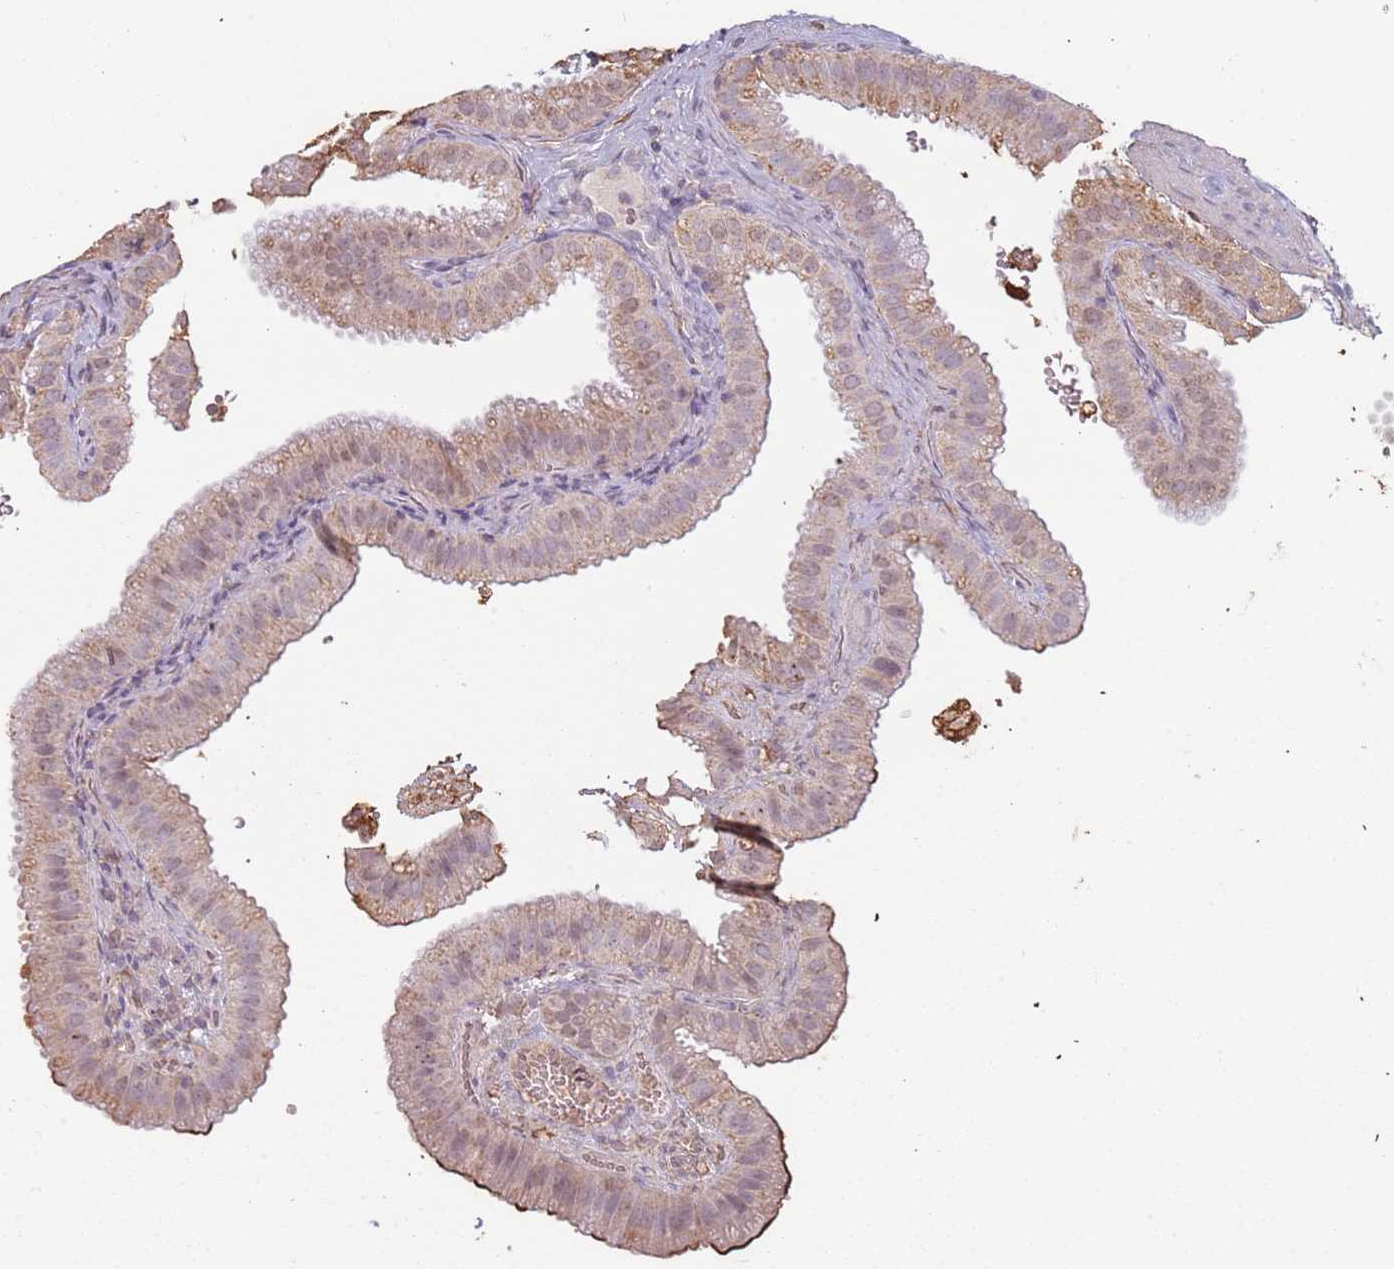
{"staining": {"intensity": "moderate", "quantity": "25%-75%", "location": "cytoplasmic/membranous"}, "tissue": "gallbladder", "cell_type": "Glandular cells", "image_type": "normal", "snomed": [{"axis": "morphology", "description": "Normal tissue, NOS"}, {"axis": "topography", "description": "Gallbladder"}], "caption": "This image demonstrates immunohistochemistry (IHC) staining of unremarkable gallbladder, with medium moderate cytoplasmic/membranous staining in about 25%-75% of glandular cells.", "gene": "ATOSB", "patient": {"sex": "female", "age": 61}}